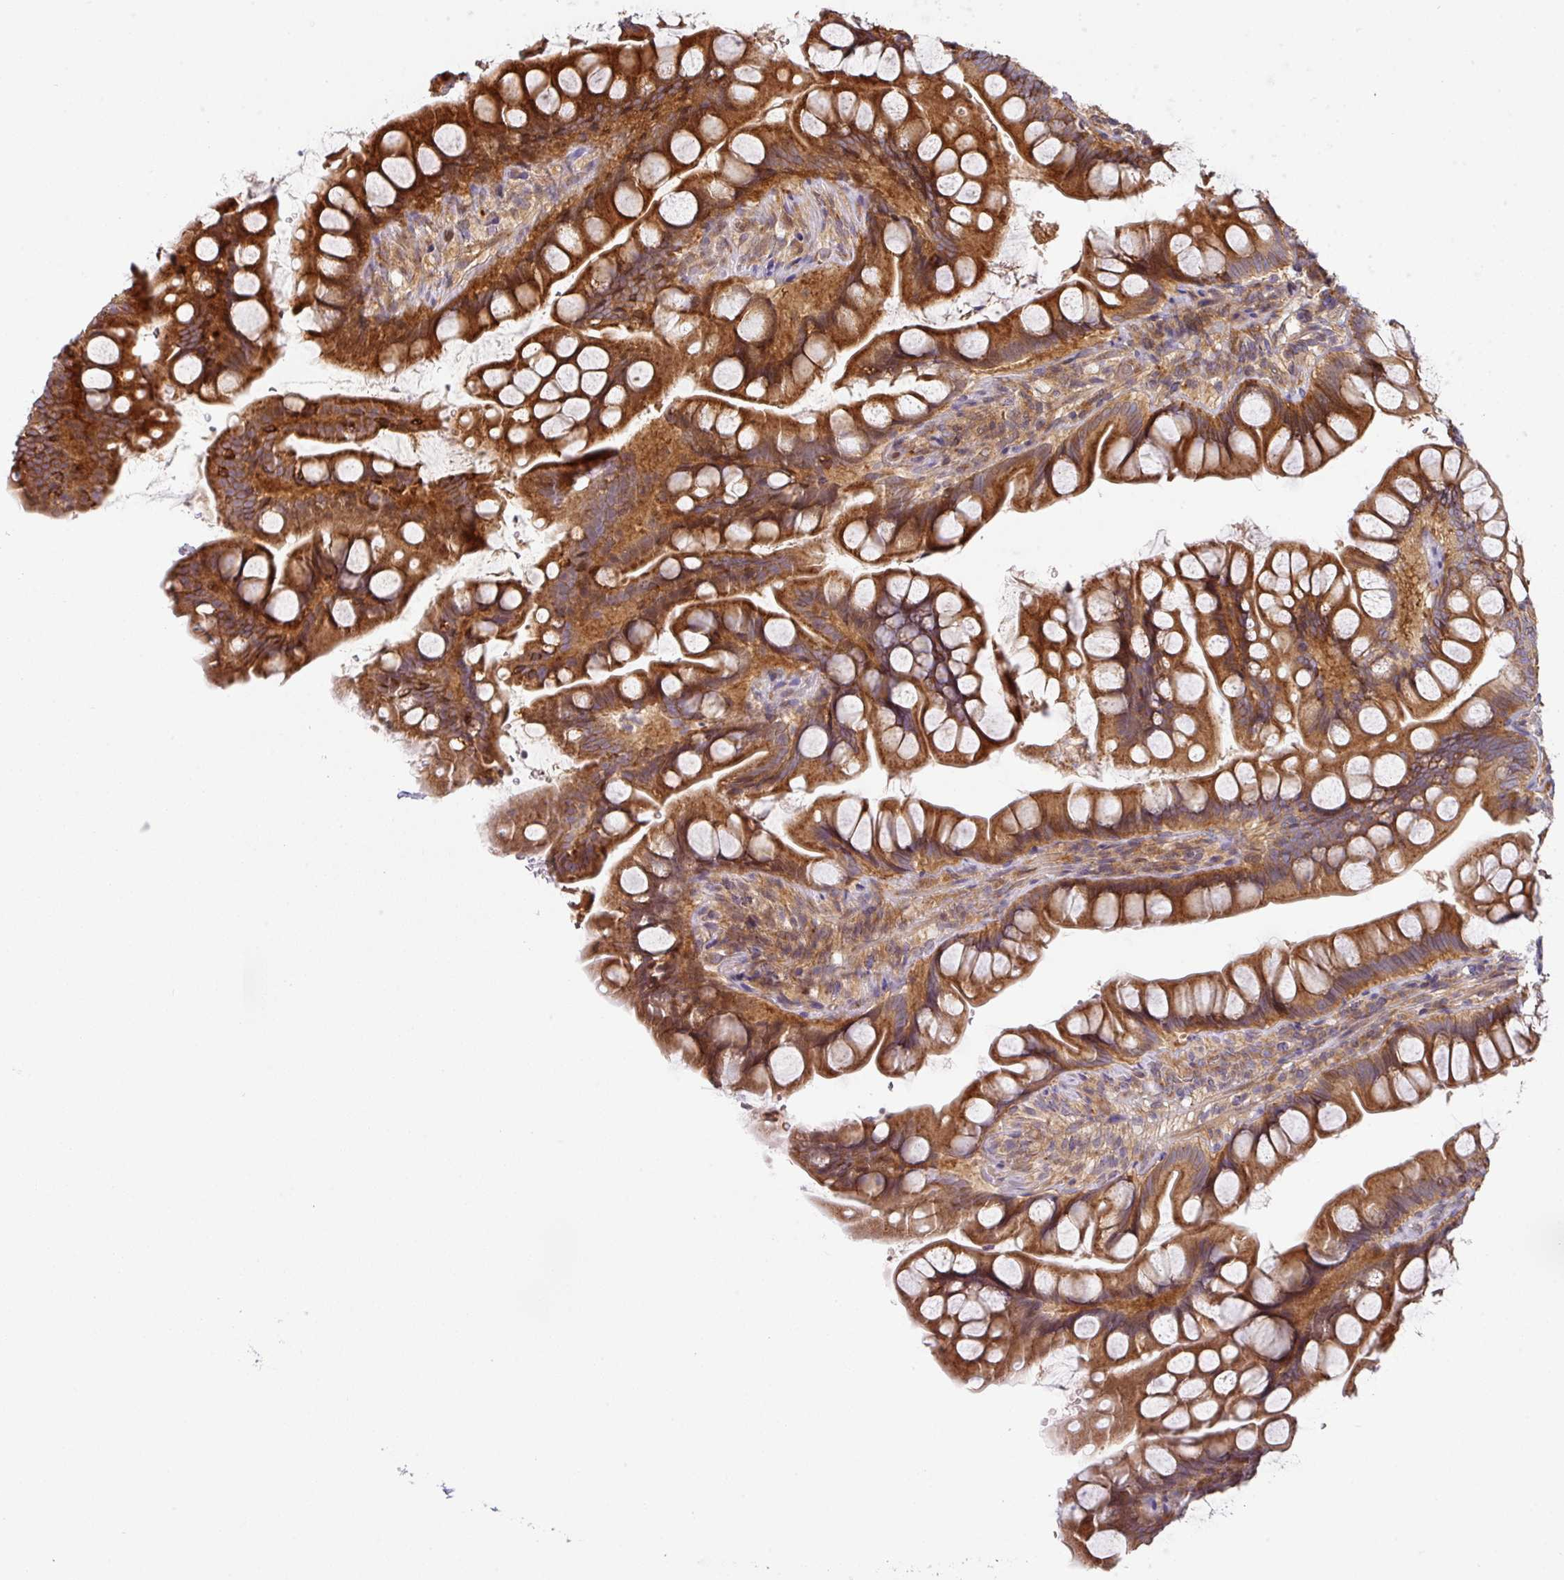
{"staining": {"intensity": "strong", "quantity": ">75%", "location": "cytoplasmic/membranous"}, "tissue": "small intestine", "cell_type": "Glandular cells", "image_type": "normal", "snomed": [{"axis": "morphology", "description": "Normal tissue, NOS"}, {"axis": "topography", "description": "Small intestine"}], "caption": "Immunohistochemical staining of normal human small intestine demonstrates high levels of strong cytoplasmic/membranous staining in approximately >75% of glandular cells. (Brightfield microscopy of DAB IHC at high magnification).", "gene": "CASP2", "patient": {"sex": "male", "age": 70}}